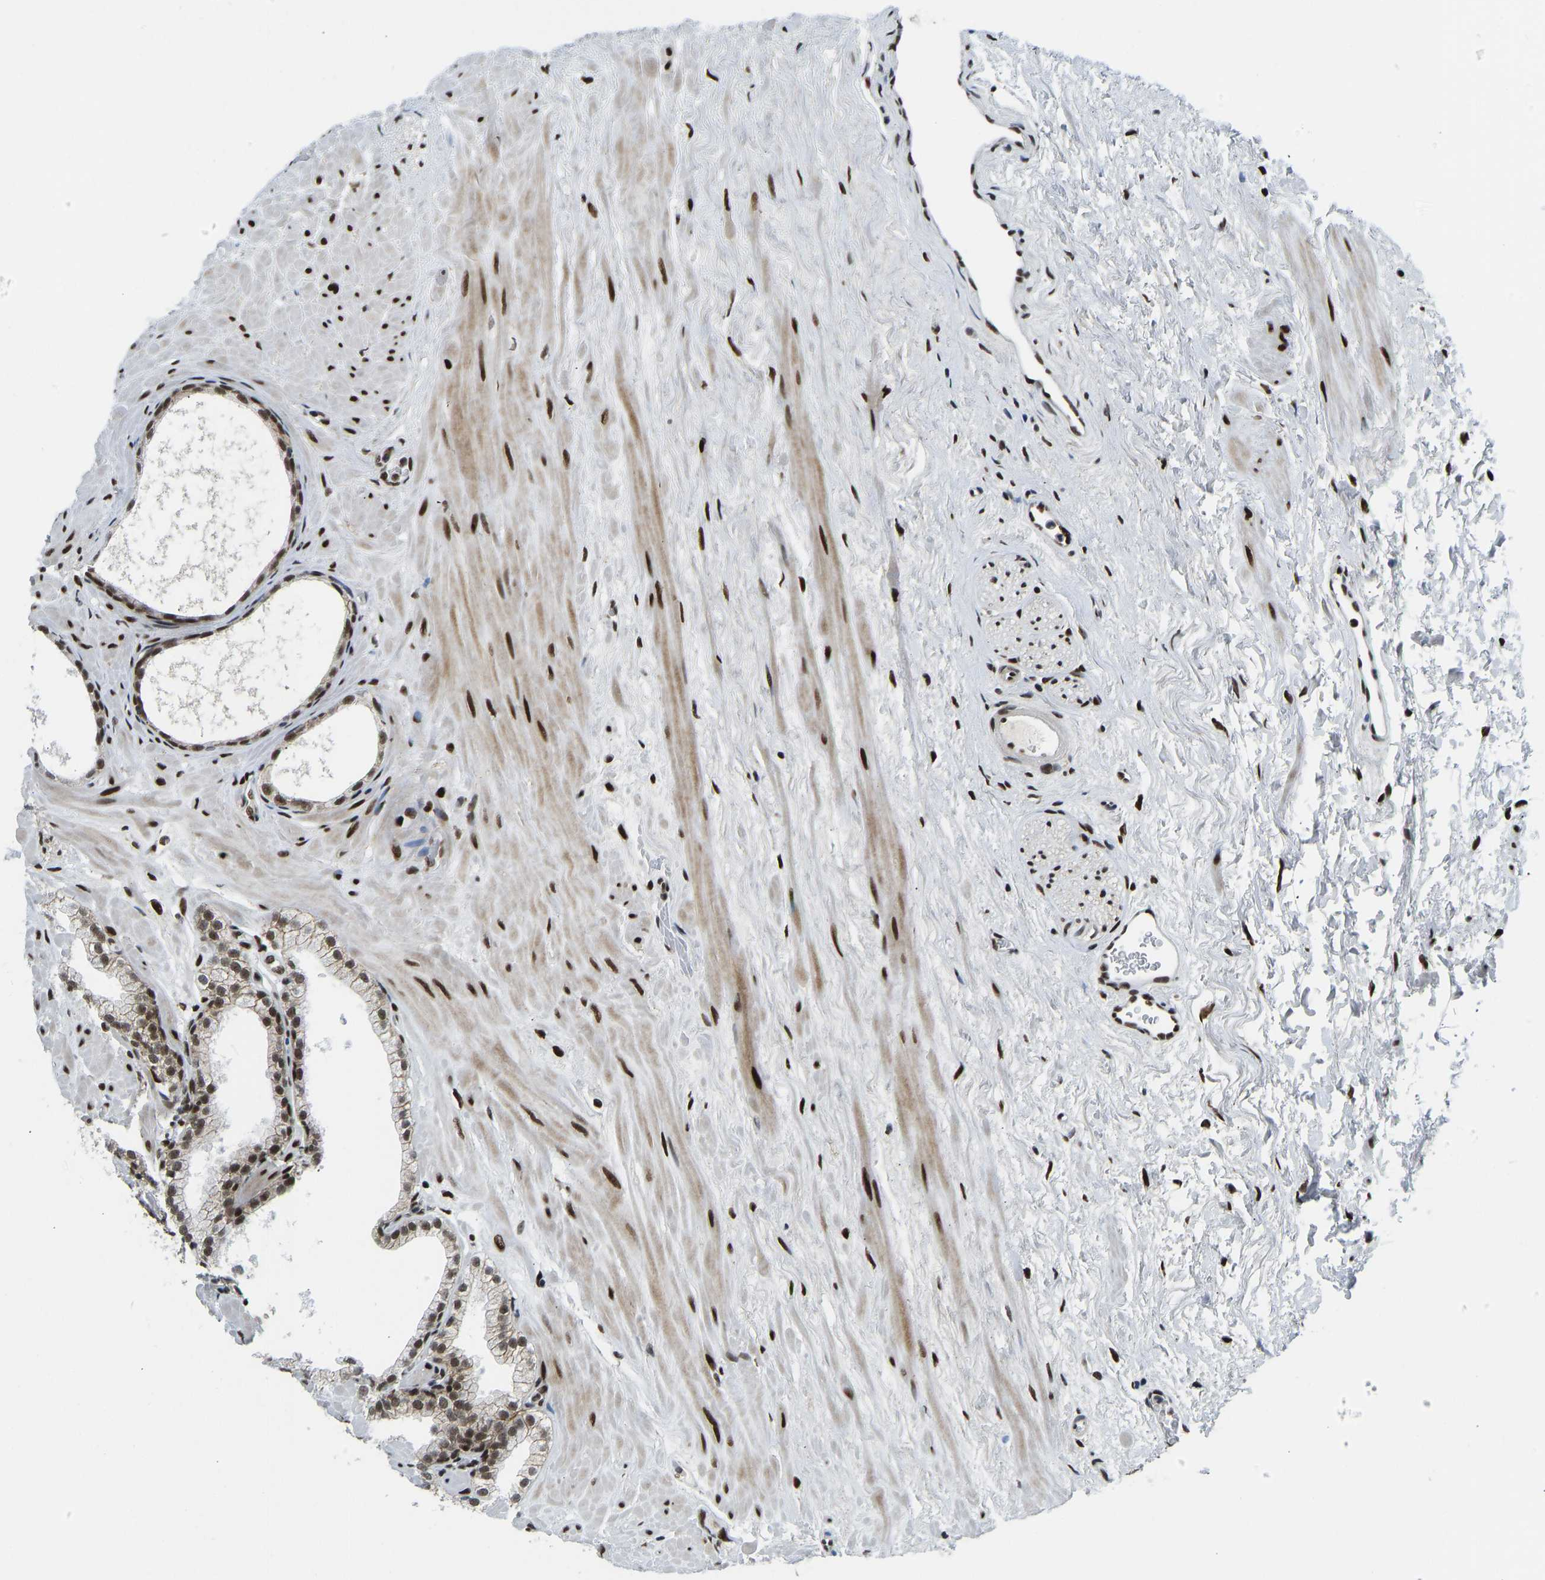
{"staining": {"intensity": "strong", "quantity": ">75%", "location": "nuclear"}, "tissue": "prostate", "cell_type": "Glandular cells", "image_type": "normal", "snomed": [{"axis": "morphology", "description": "Normal tissue, NOS"}, {"axis": "morphology", "description": "Urothelial carcinoma, Low grade"}, {"axis": "topography", "description": "Urinary bladder"}, {"axis": "topography", "description": "Prostate"}], "caption": "Strong nuclear positivity for a protein is seen in about >75% of glandular cells of benign prostate using IHC.", "gene": "FOXK1", "patient": {"sex": "male", "age": 60}}